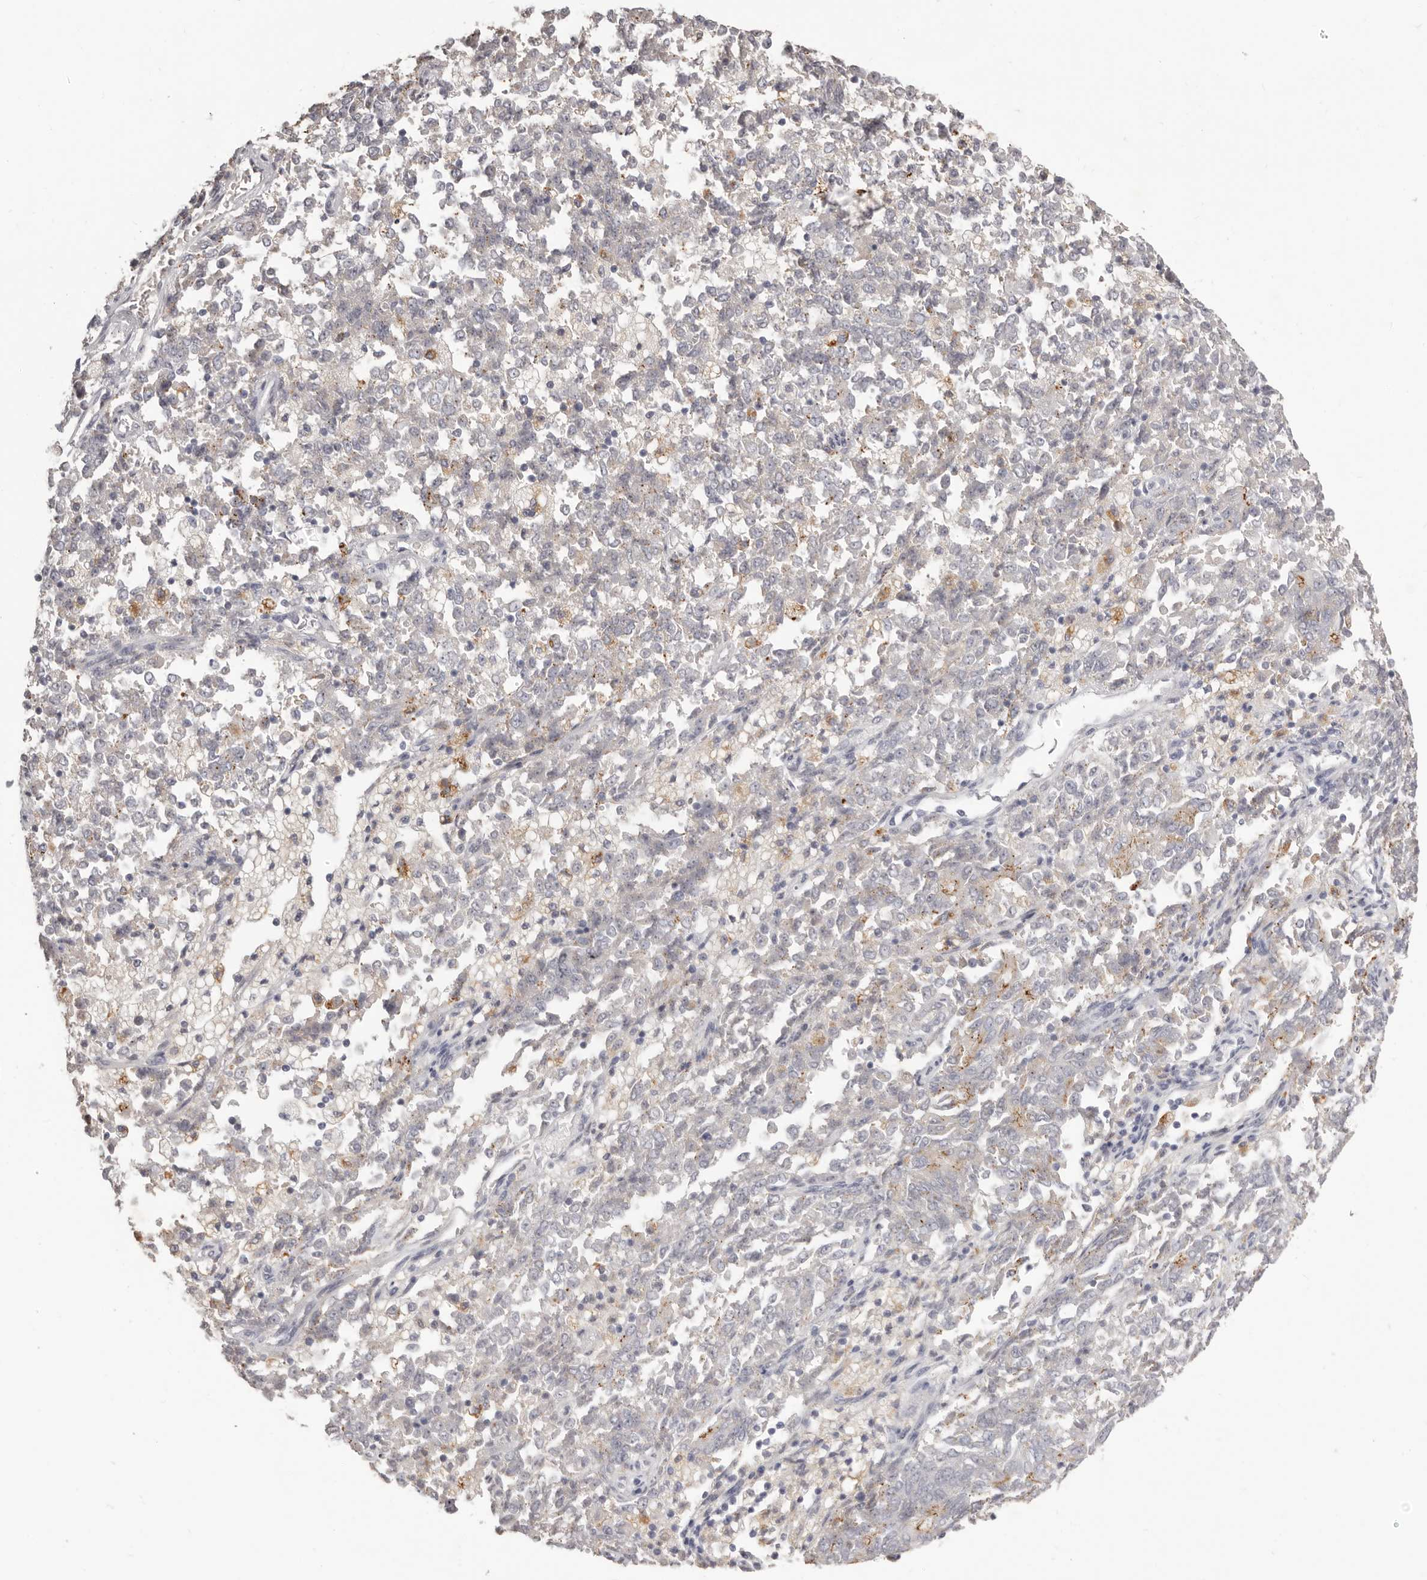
{"staining": {"intensity": "negative", "quantity": "none", "location": "none"}, "tissue": "endometrial cancer", "cell_type": "Tumor cells", "image_type": "cancer", "snomed": [{"axis": "morphology", "description": "Adenocarcinoma, NOS"}, {"axis": "topography", "description": "Endometrium"}], "caption": "Immunohistochemistry (IHC) image of neoplastic tissue: human endometrial cancer stained with DAB (3,3'-diaminobenzidine) shows no significant protein expression in tumor cells.", "gene": "PCDHB6", "patient": {"sex": "female", "age": 80}}